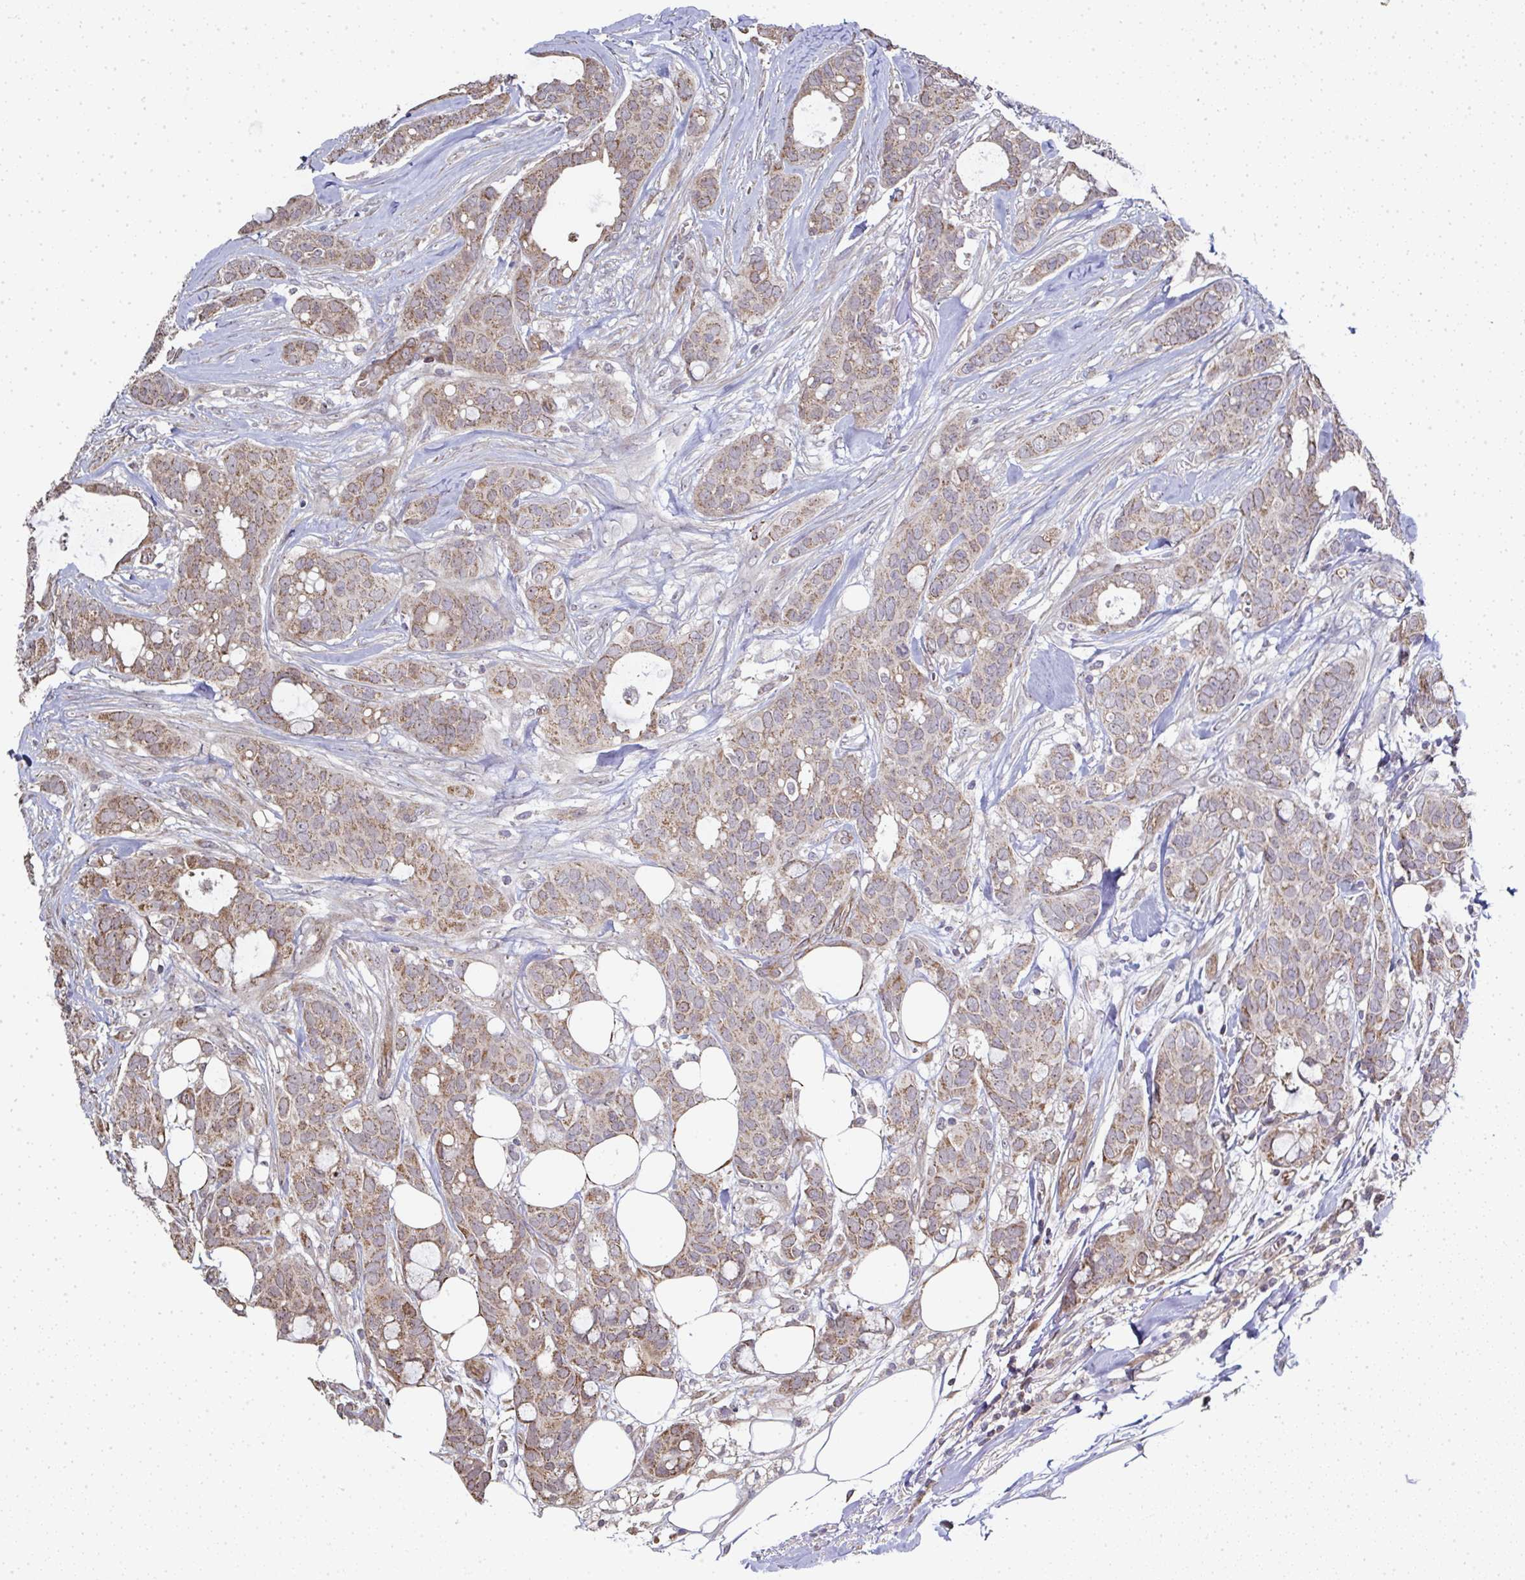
{"staining": {"intensity": "moderate", "quantity": "25%-75%", "location": "cytoplasmic/membranous"}, "tissue": "breast cancer", "cell_type": "Tumor cells", "image_type": "cancer", "snomed": [{"axis": "morphology", "description": "Duct carcinoma"}, {"axis": "topography", "description": "Breast"}], "caption": "Immunohistochemistry (IHC) image of human breast cancer stained for a protein (brown), which exhibits medium levels of moderate cytoplasmic/membranous expression in about 25%-75% of tumor cells.", "gene": "AGTPBP1", "patient": {"sex": "female", "age": 84}}